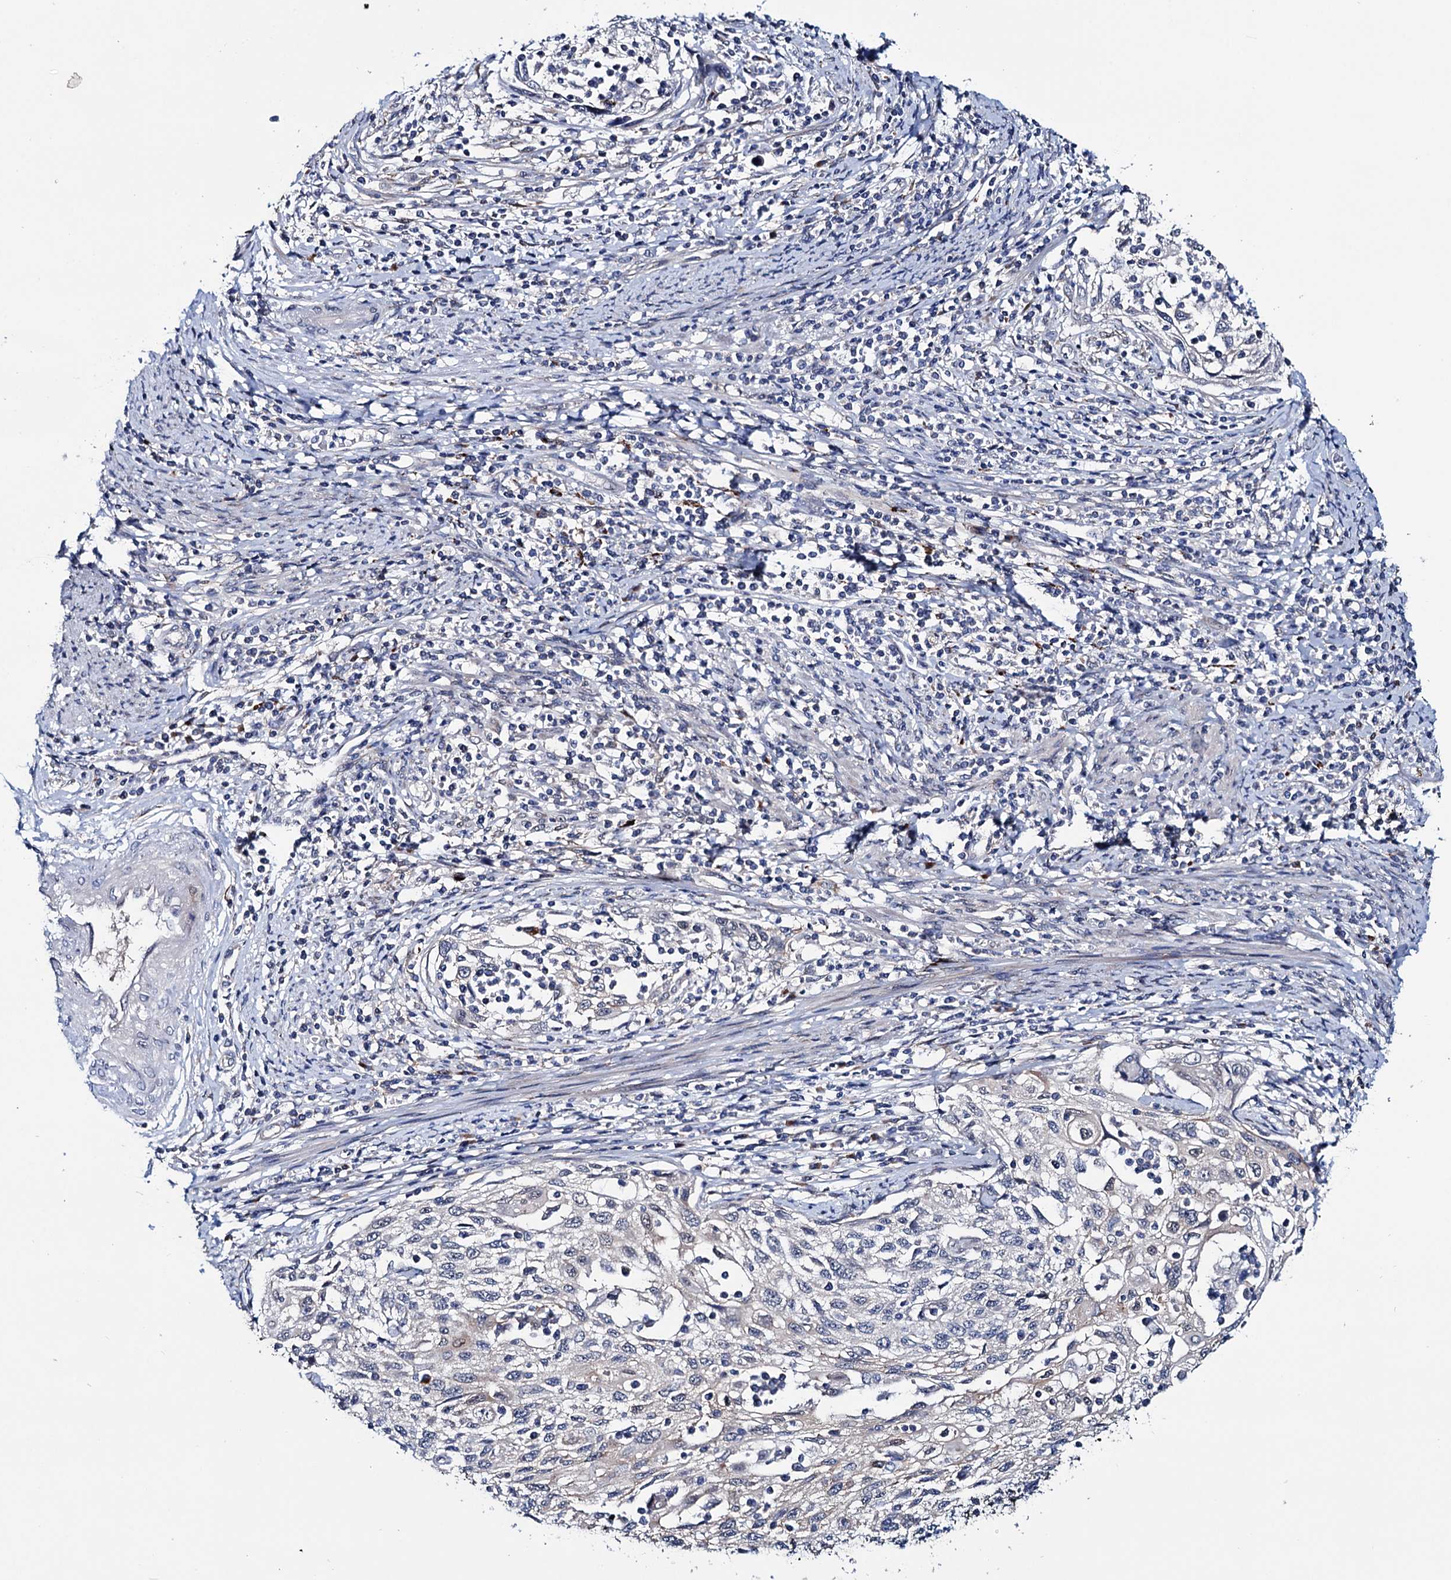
{"staining": {"intensity": "negative", "quantity": "none", "location": "none"}, "tissue": "cervical cancer", "cell_type": "Tumor cells", "image_type": "cancer", "snomed": [{"axis": "morphology", "description": "Squamous cell carcinoma, NOS"}, {"axis": "topography", "description": "Cervix"}], "caption": "An IHC image of cervical cancer (squamous cell carcinoma) is shown. There is no staining in tumor cells of cervical cancer (squamous cell carcinoma).", "gene": "EYA4", "patient": {"sex": "female", "age": 70}}